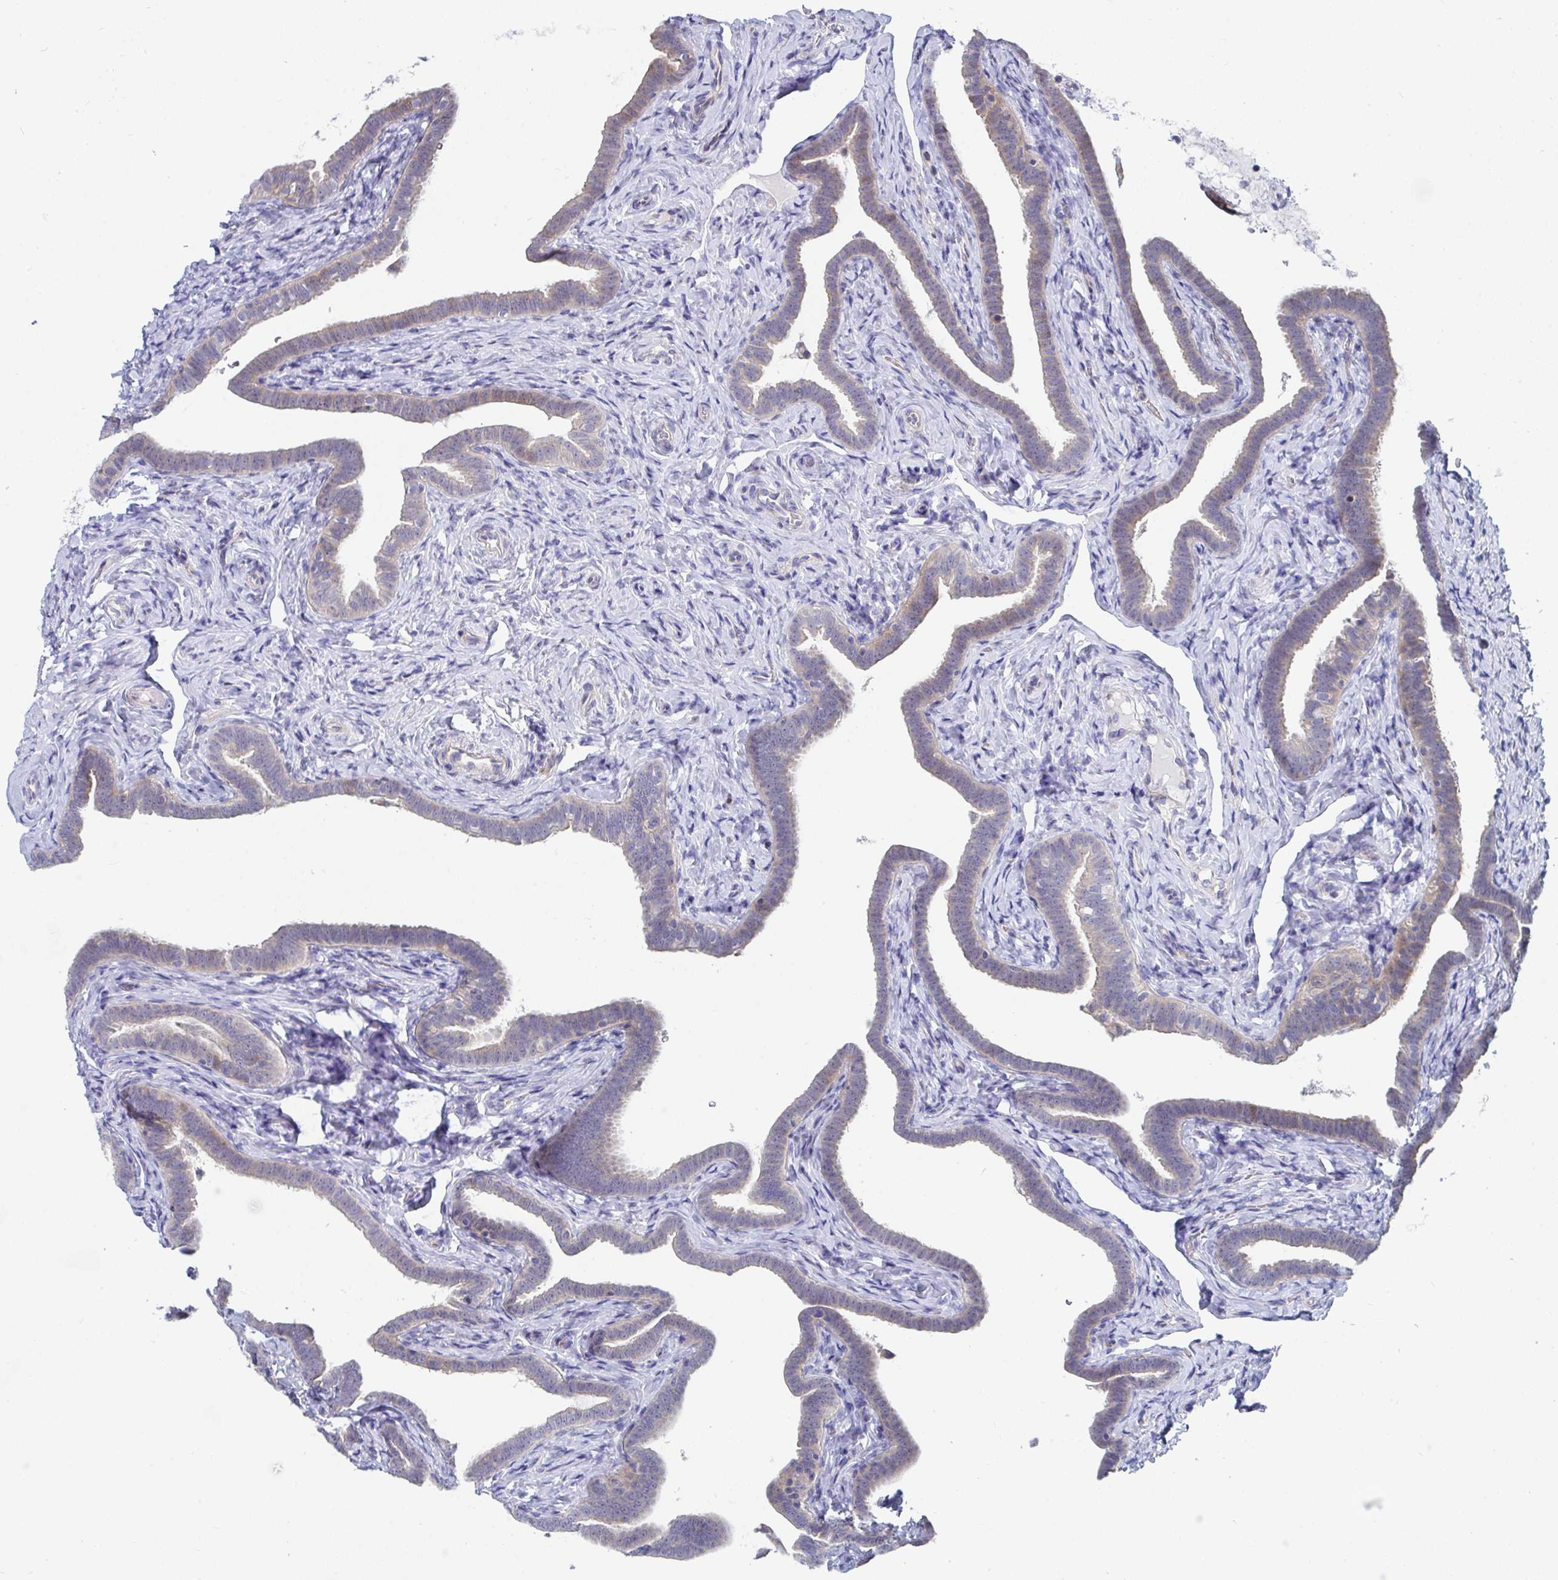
{"staining": {"intensity": "weak", "quantity": "25%-75%", "location": "cytoplasmic/membranous"}, "tissue": "fallopian tube", "cell_type": "Glandular cells", "image_type": "normal", "snomed": [{"axis": "morphology", "description": "Normal tissue, NOS"}, {"axis": "topography", "description": "Fallopian tube"}], "caption": "Weak cytoplasmic/membranous positivity for a protein is appreciated in about 25%-75% of glandular cells of unremarkable fallopian tube using immunohistochemistry.", "gene": "P2RX3", "patient": {"sex": "female", "age": 69}}